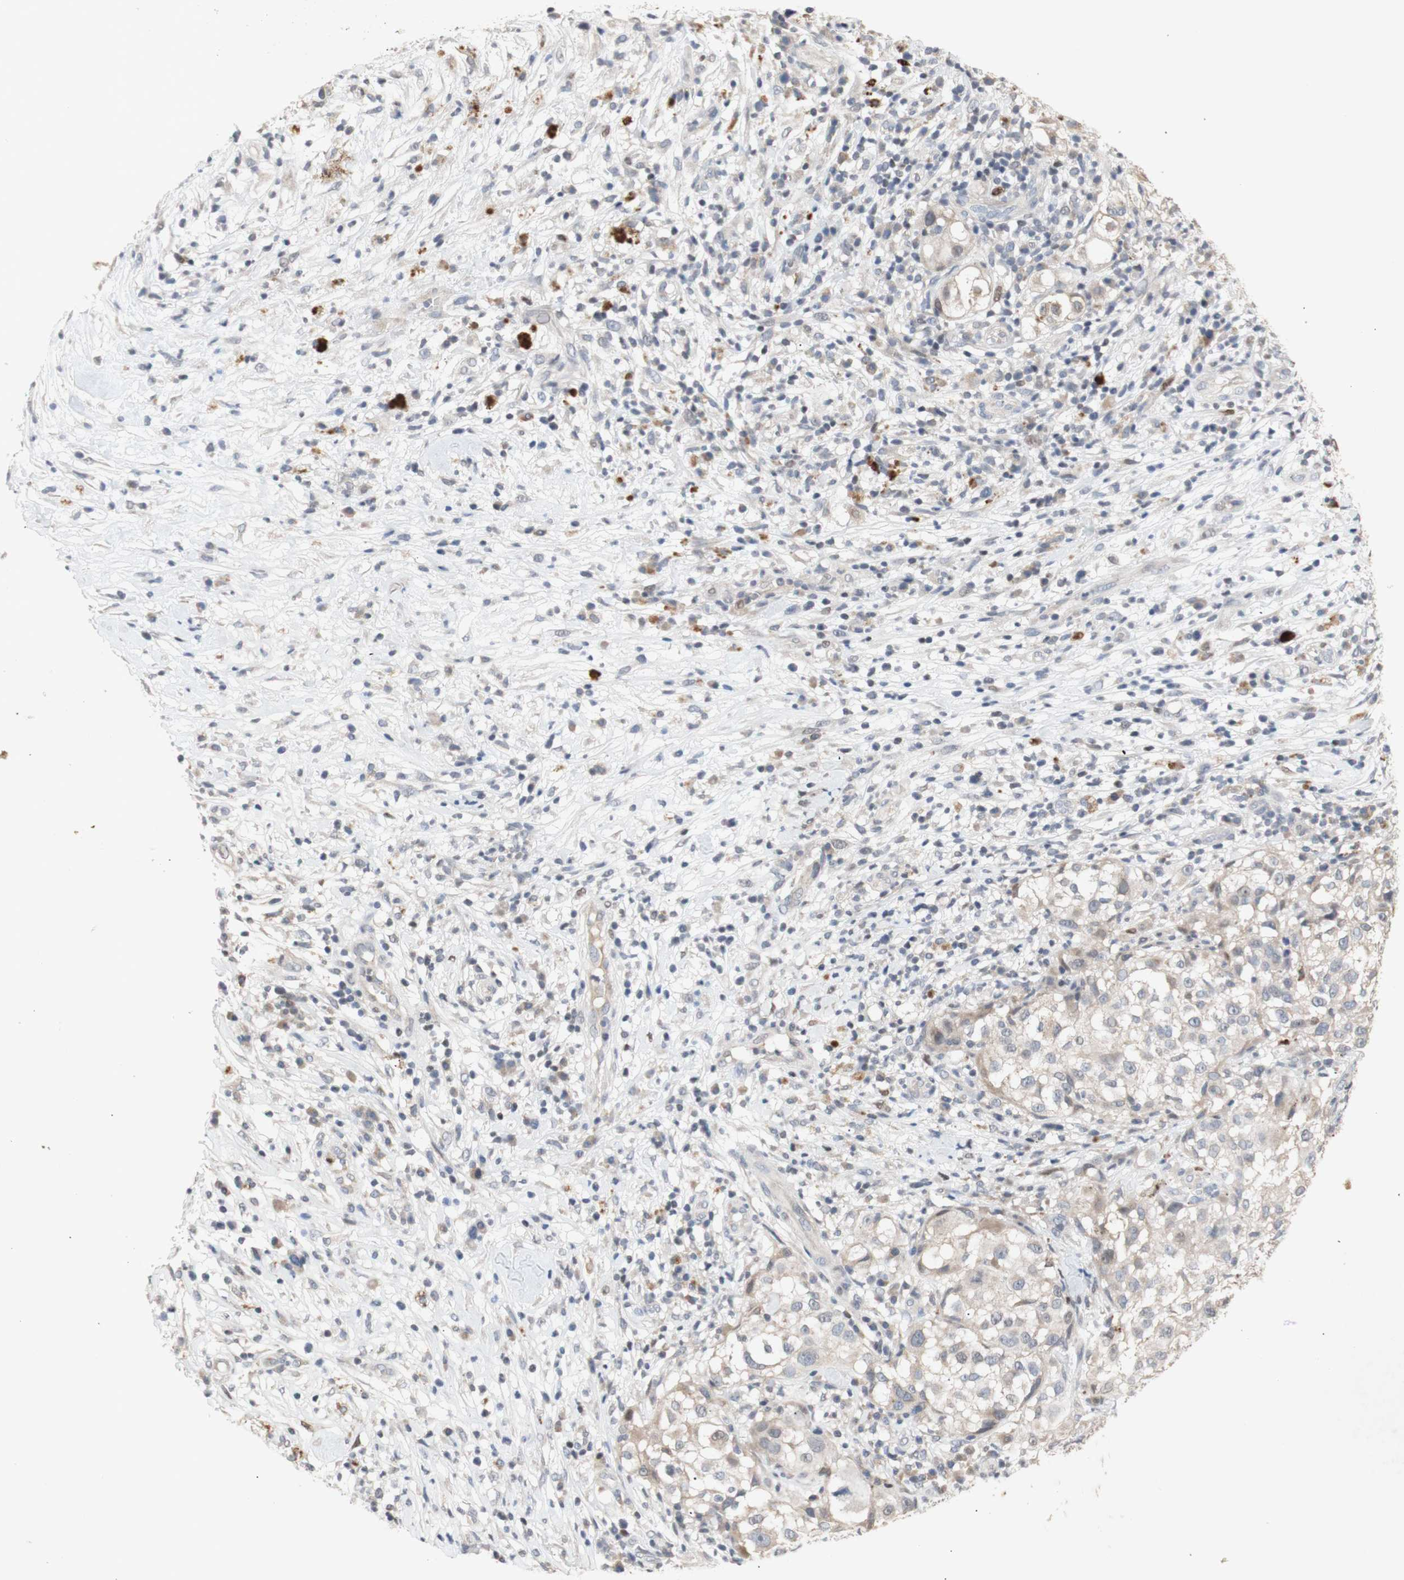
{"staining": {"intensity": "weak", "quantity": ">75%", "location": "cytoplasmic/membranous"}, "tissue": "melanoma", "cell_type": "Tumor cells", "image_type": "cancer", "snomed": [{"axis": "morphology", "description": "Necrosis, NOS"}, {"axis": "morphology", "description": "Malignant melanoma, NOS"}, {"axis": "topography", "description": "Skin"}], "caption": "IHC histopathology image of neoplastic tissue: human melanoma stained using immunohistochemistry (IHC) exhibits low levels of weak protein expression localized specifically in the cytoplasmic/membranous of tumor cells, appearing as a cytoplasmic/membranous brown color.", "gene": "FOSB", "patient": {"sex": "female", "age": 87}}